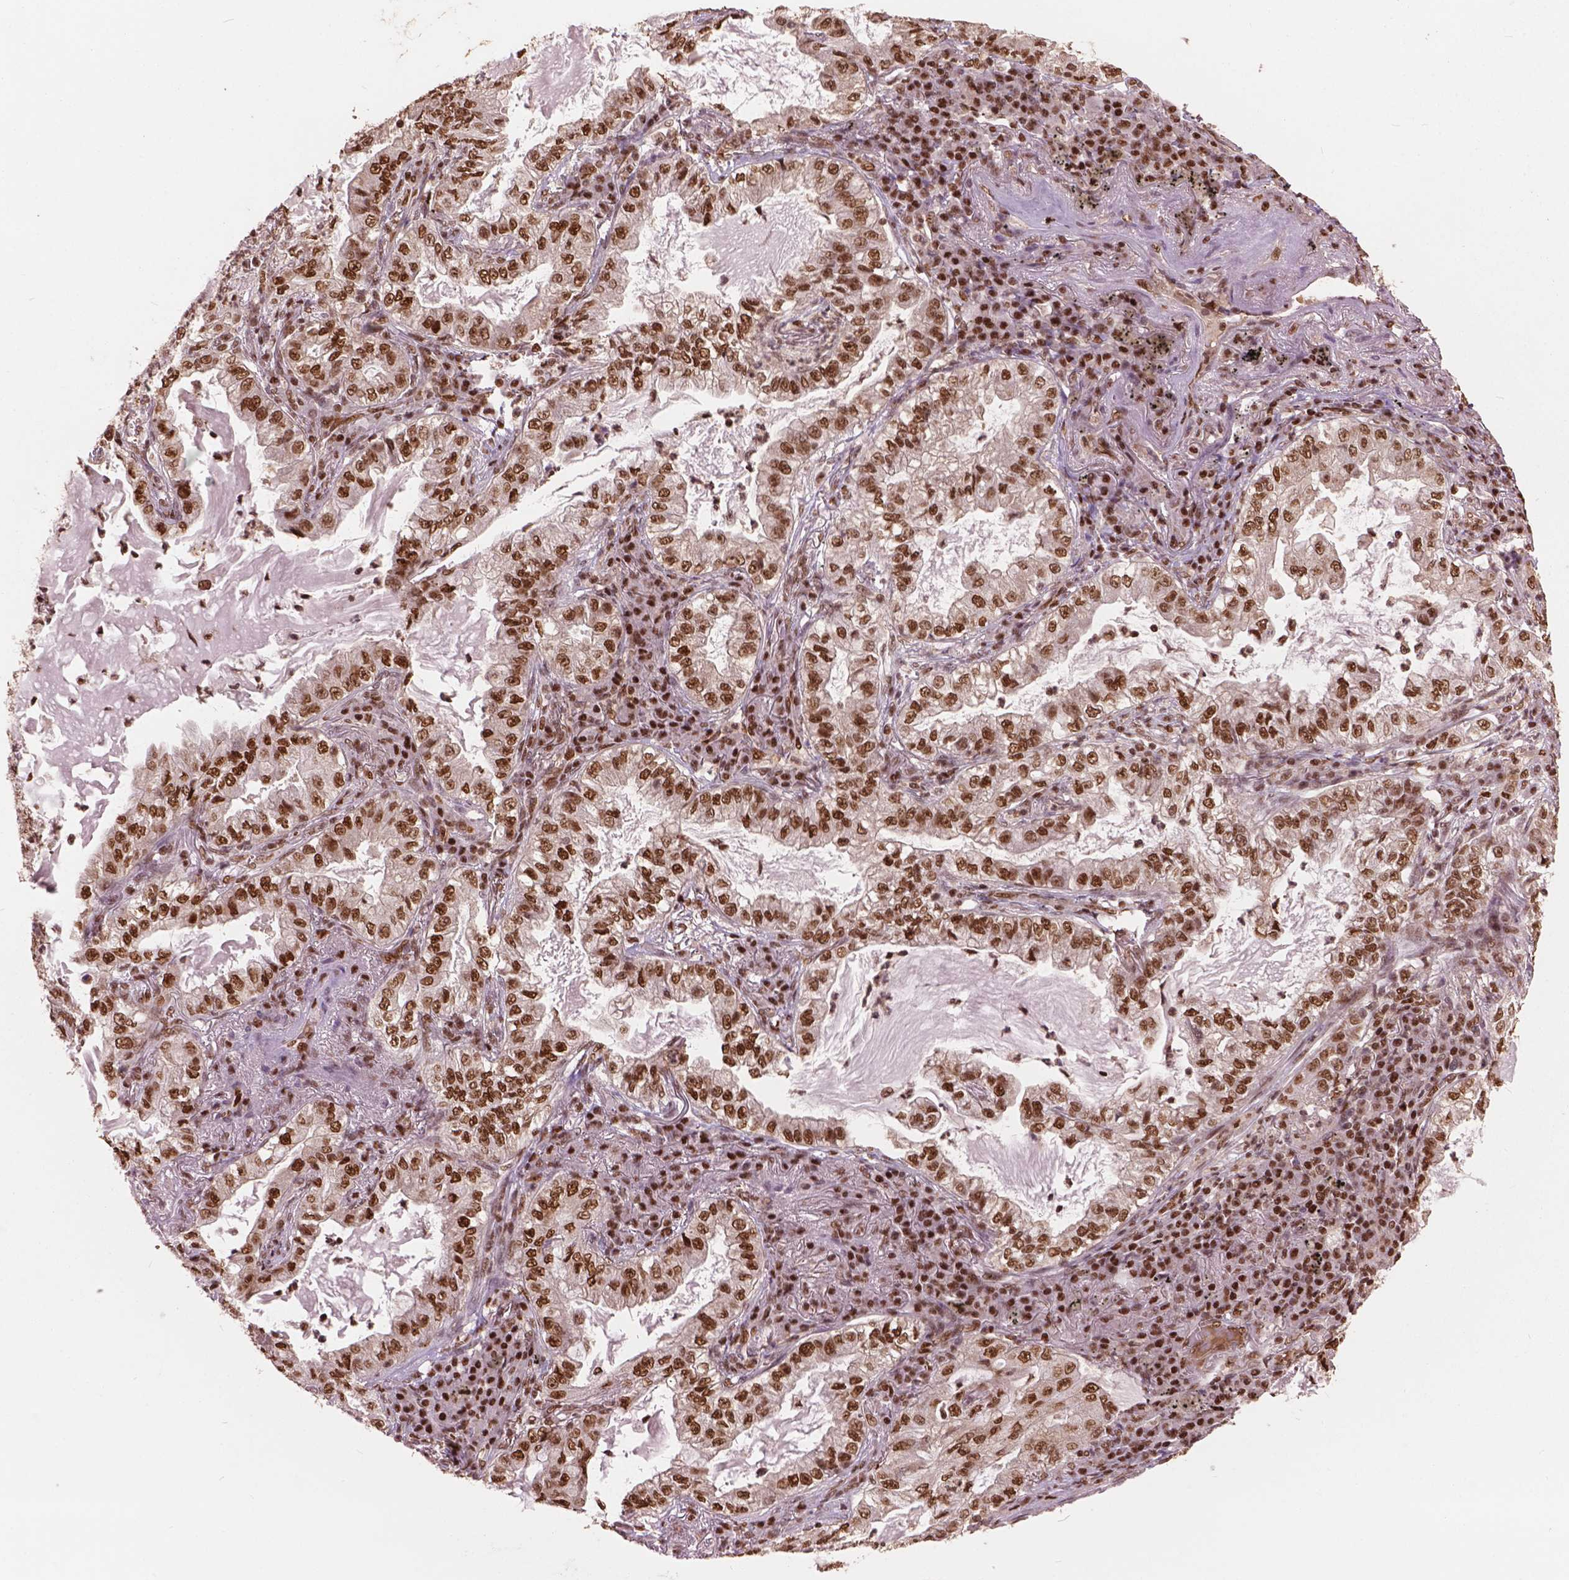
{"staining": {"intensity": "strong", "quantity": ">75%", "location": "nuclear"}, "tissue": "lung cancer", "cell_type": "Tumor cells", "image_type": "cancer", "snomed": [{"axis": "morphology", "description": "Adenocarcinoma, NOS"}, {"axis": "topography", "description": "Lung"}], "caption": "Protein staining by IHC displays strong nuclear staining in about >75% of tumor cells in adenocarcinoma (lung).", "gene": "ANP32B", "patient": {"sex": "female", "age": 73}}